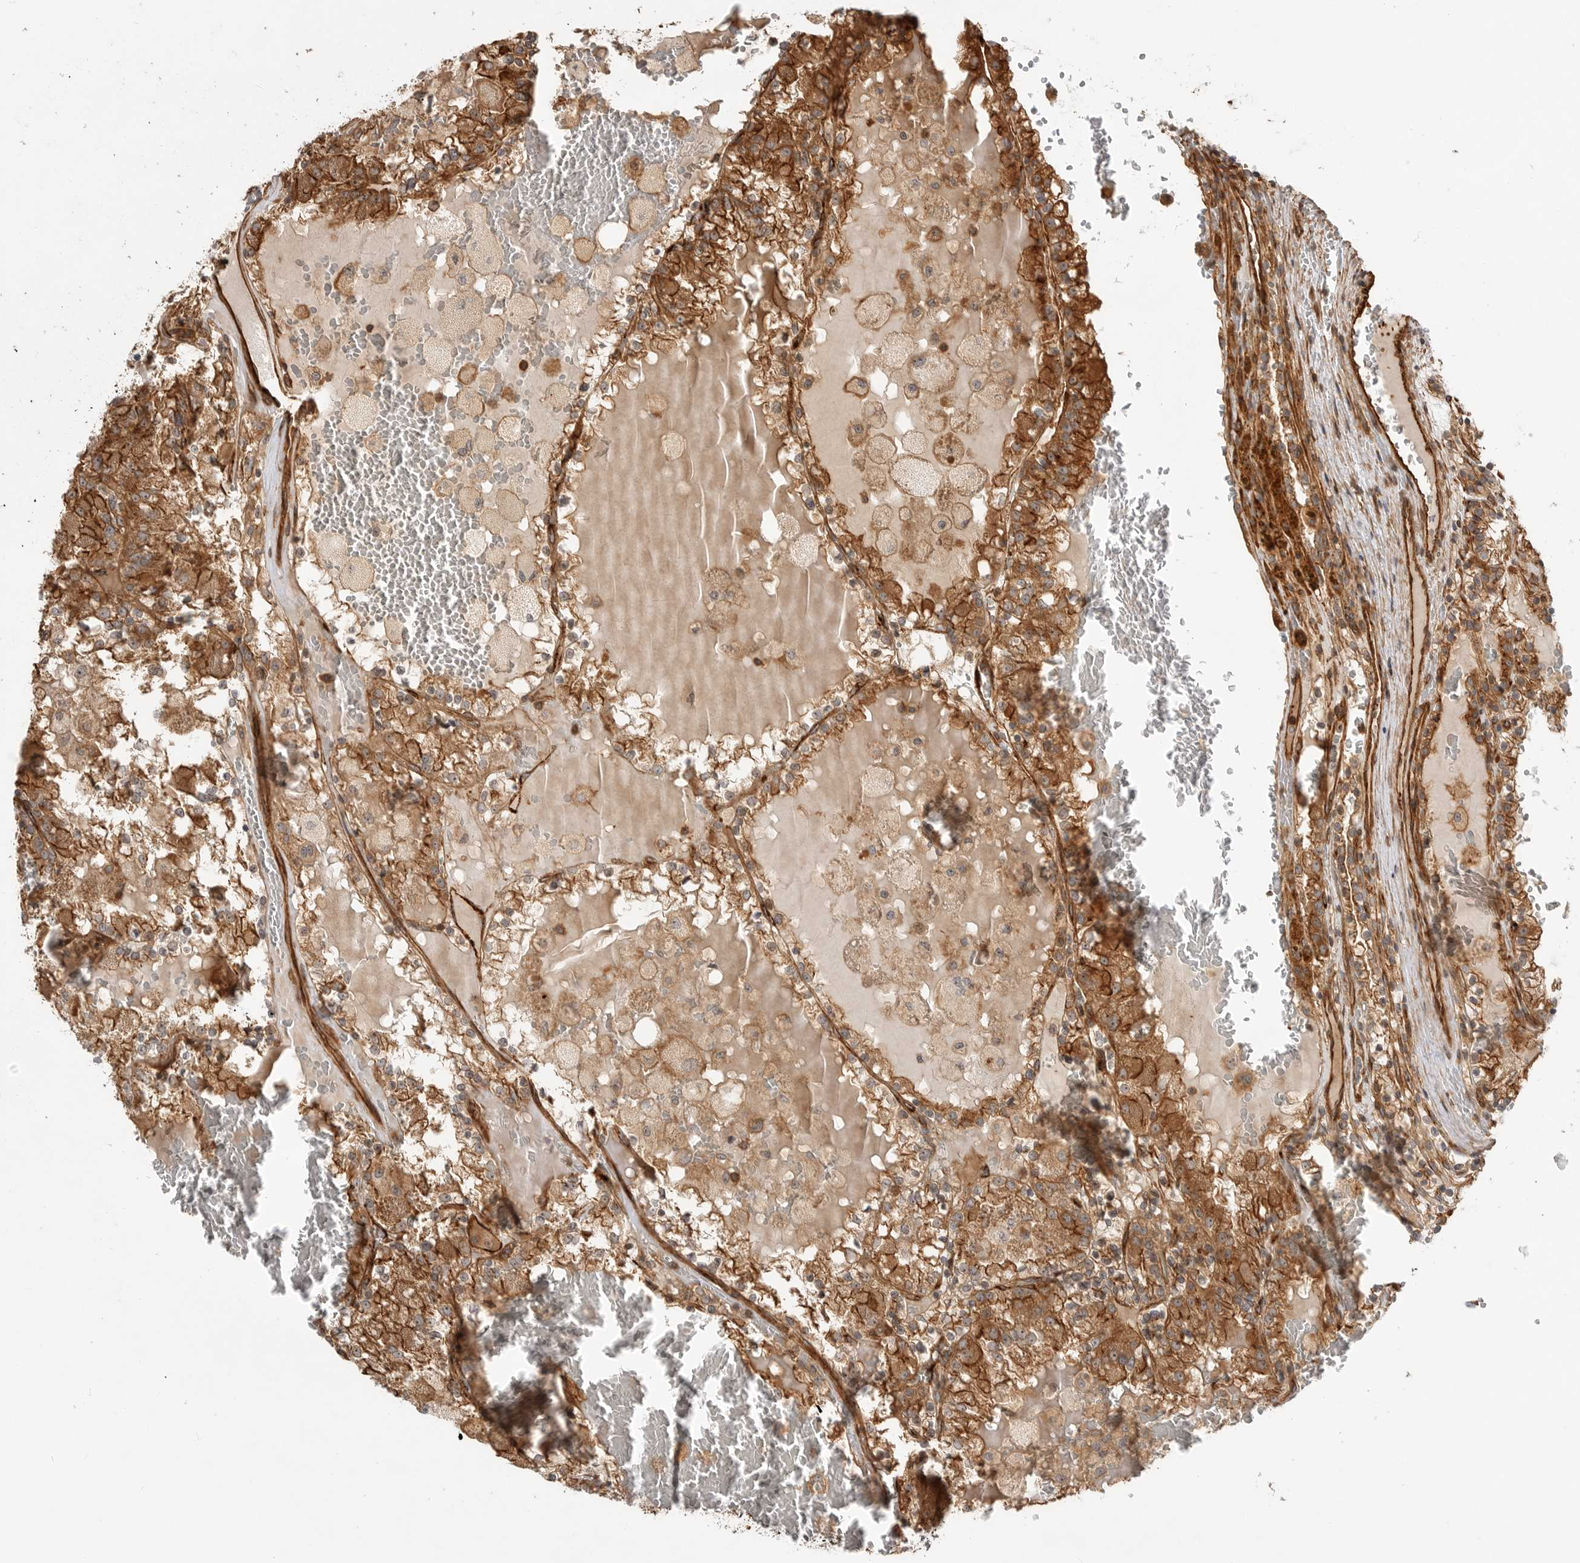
{"staining": {"intensity": "strong", "quantity": ">75%", "location": "cytoplasmic/membranous"}, "tissue": "renal cancer", "cell_type": "Tumor cells", "image_type": "cancer", "snomed": [{"axis": "morphology", "description": "Adenocarcinoma, NOS"}, {"axis": "topography", "description": "Kidney"}], "caption": "DAB (3,3'-diaminobenzidine) immunohistochemical staining of human renal cancer displays strong cytoplasmic/membranous protein staining in approximately >75% of tumor cells.", "gene": "GPATCH2", "patient": {"sex": "female", "age": 56}}